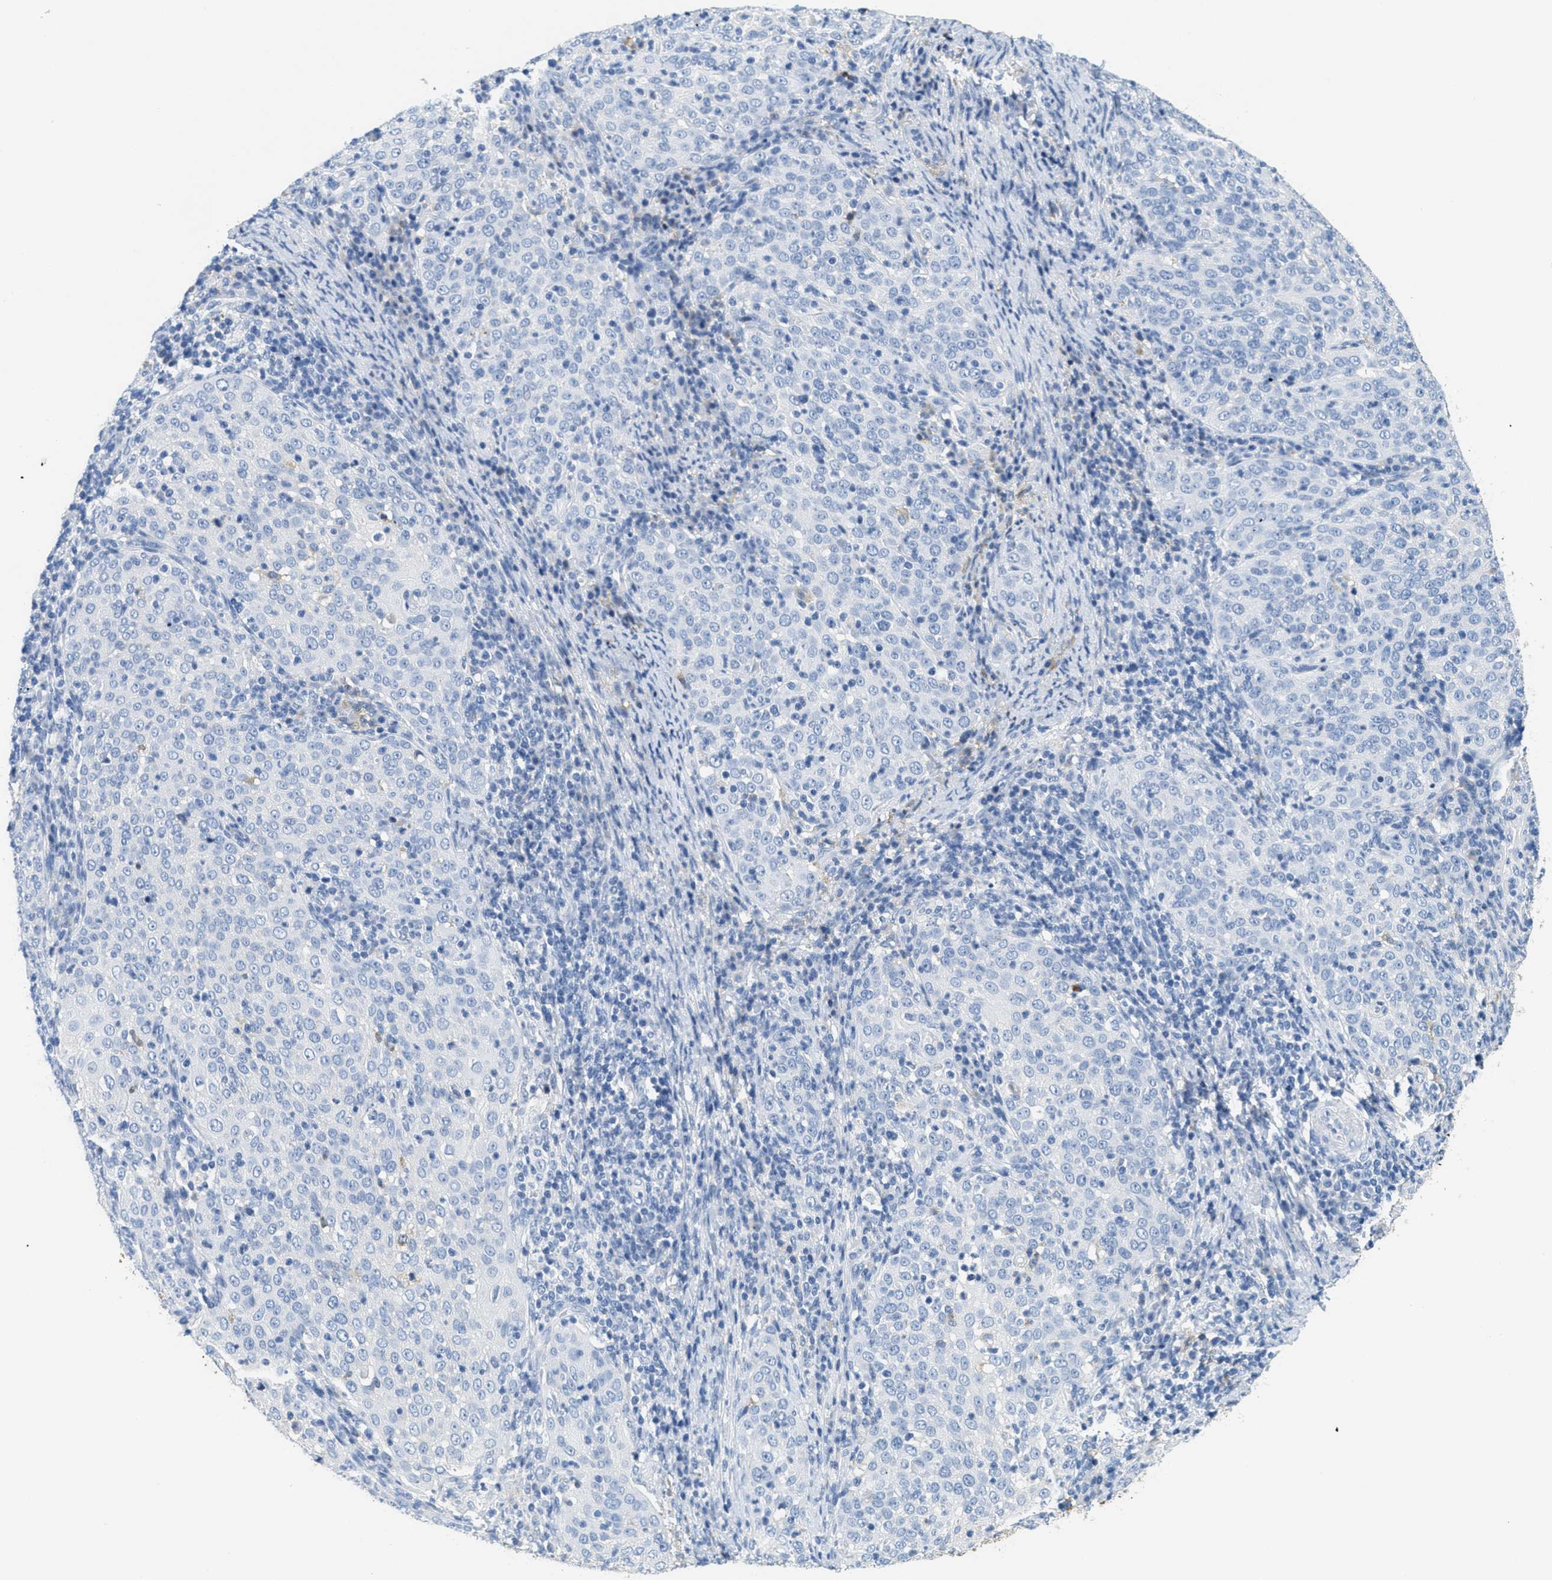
{"staining": {"intensity": "negative", "quantity": "none", "location": "none"}, "tissue": "cervical cancer", "cell_type": "Tumor cells", "image_type": "cancer", "snomed": [{"axis": "morphology", "description": "Squamous cell carcinoma, NOS"}, {"axis": "topography", "description": "Cervix"}], "caption": "The immunohistochemistry (IHC) photomicrograph has no significant positivity in tumor cells of squamous cell carcinoma (cervical) tissue.", "gene": "SERPINA1", "patient": {"sex": "female", "age": 51}}